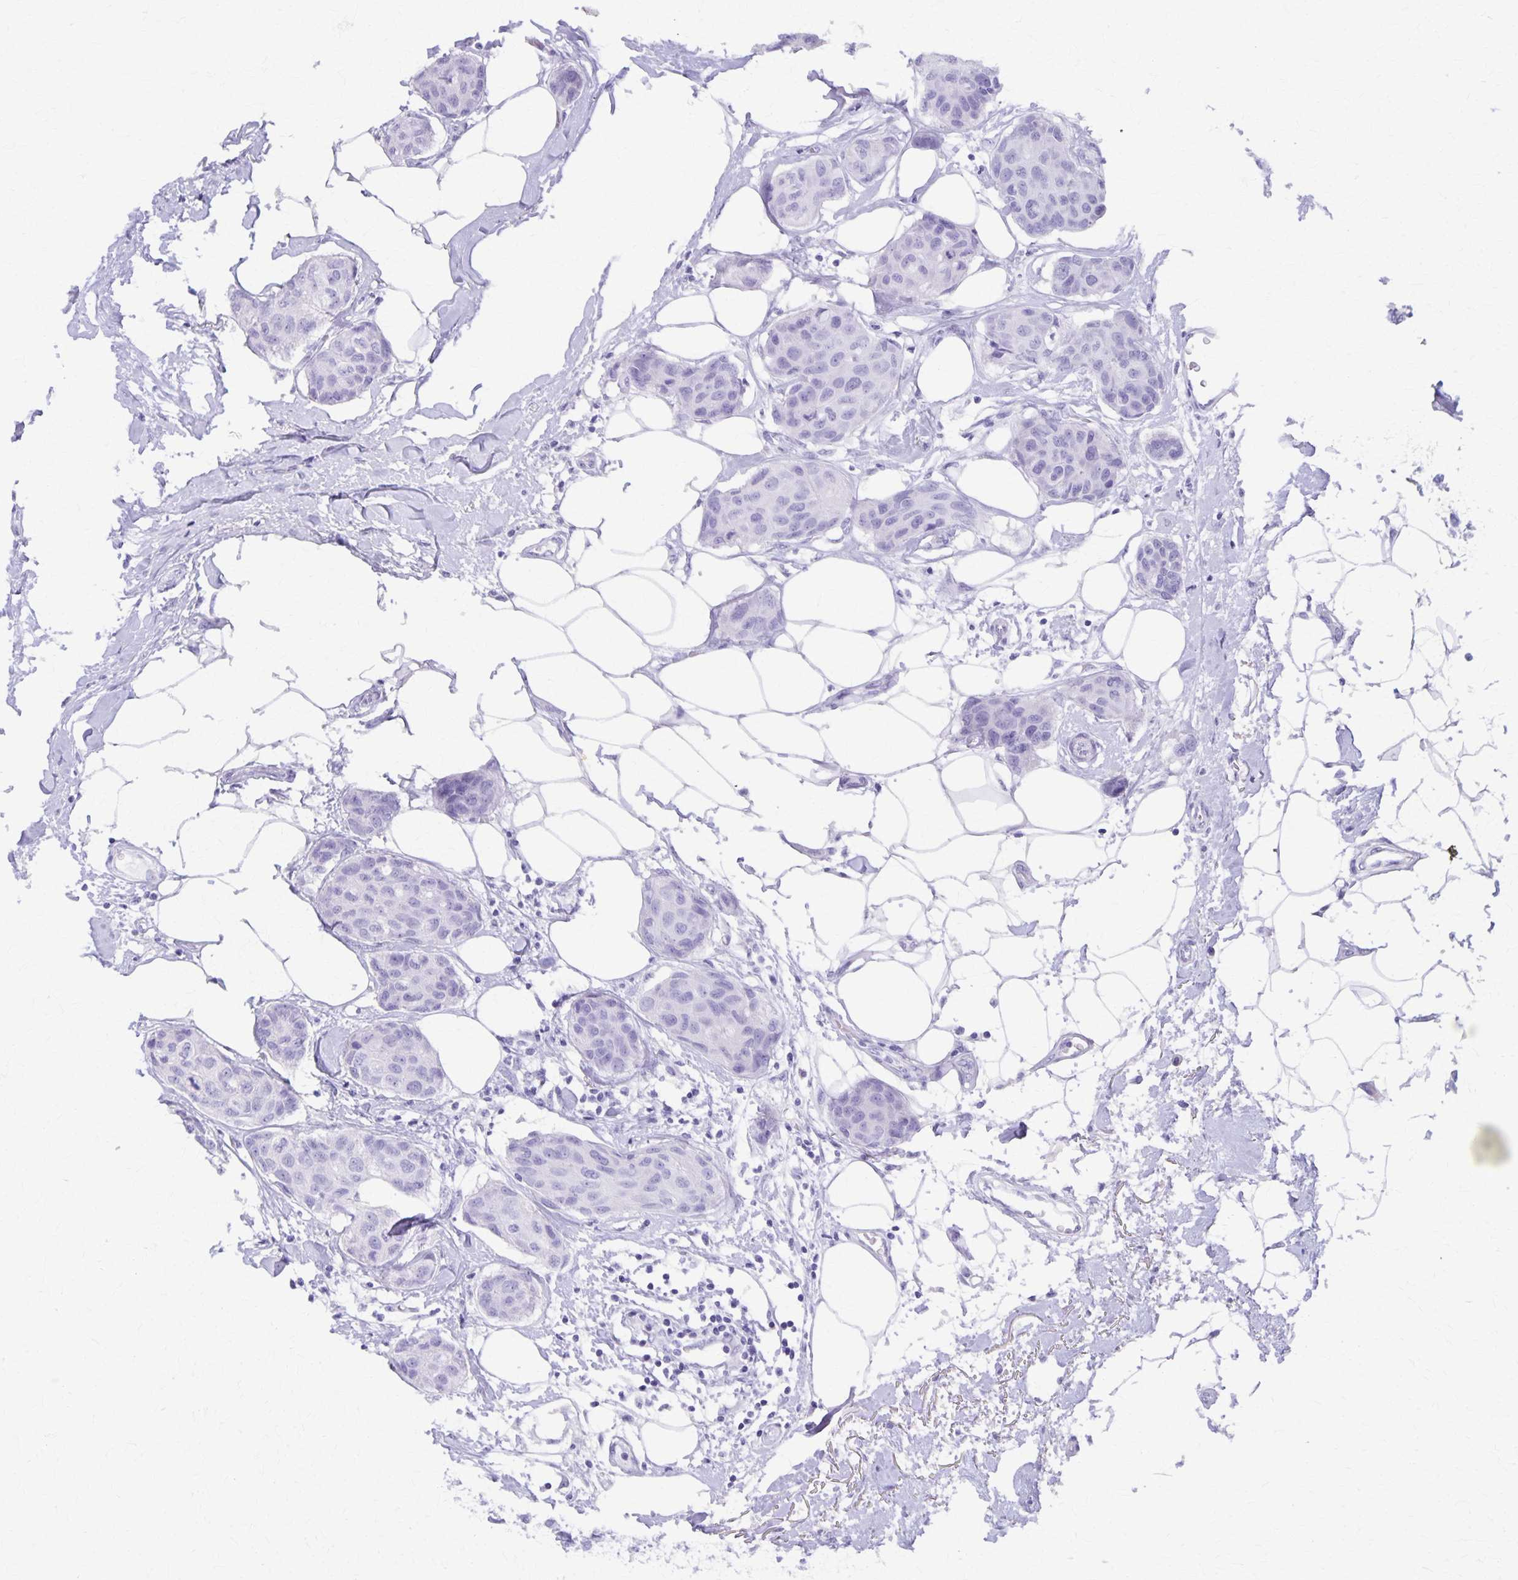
{"staining": {"intensity": "negative", "quantity": "none", "location": "none"}, "tissue": "breast cancer", "cell_type": "Tumor cells", "image_type": "cancer", "snomed": [{"axis": "morphology", "description": "Duct carcinoma"}, {"axis": "topography", "description": "Breast"}], "caption": "Immunohistochemical staining of breast intraductal carcinoma shows no significant expression in tumor cells.", "gene": "DEFA5", "patient": {"sex": "female", "age": 80}}